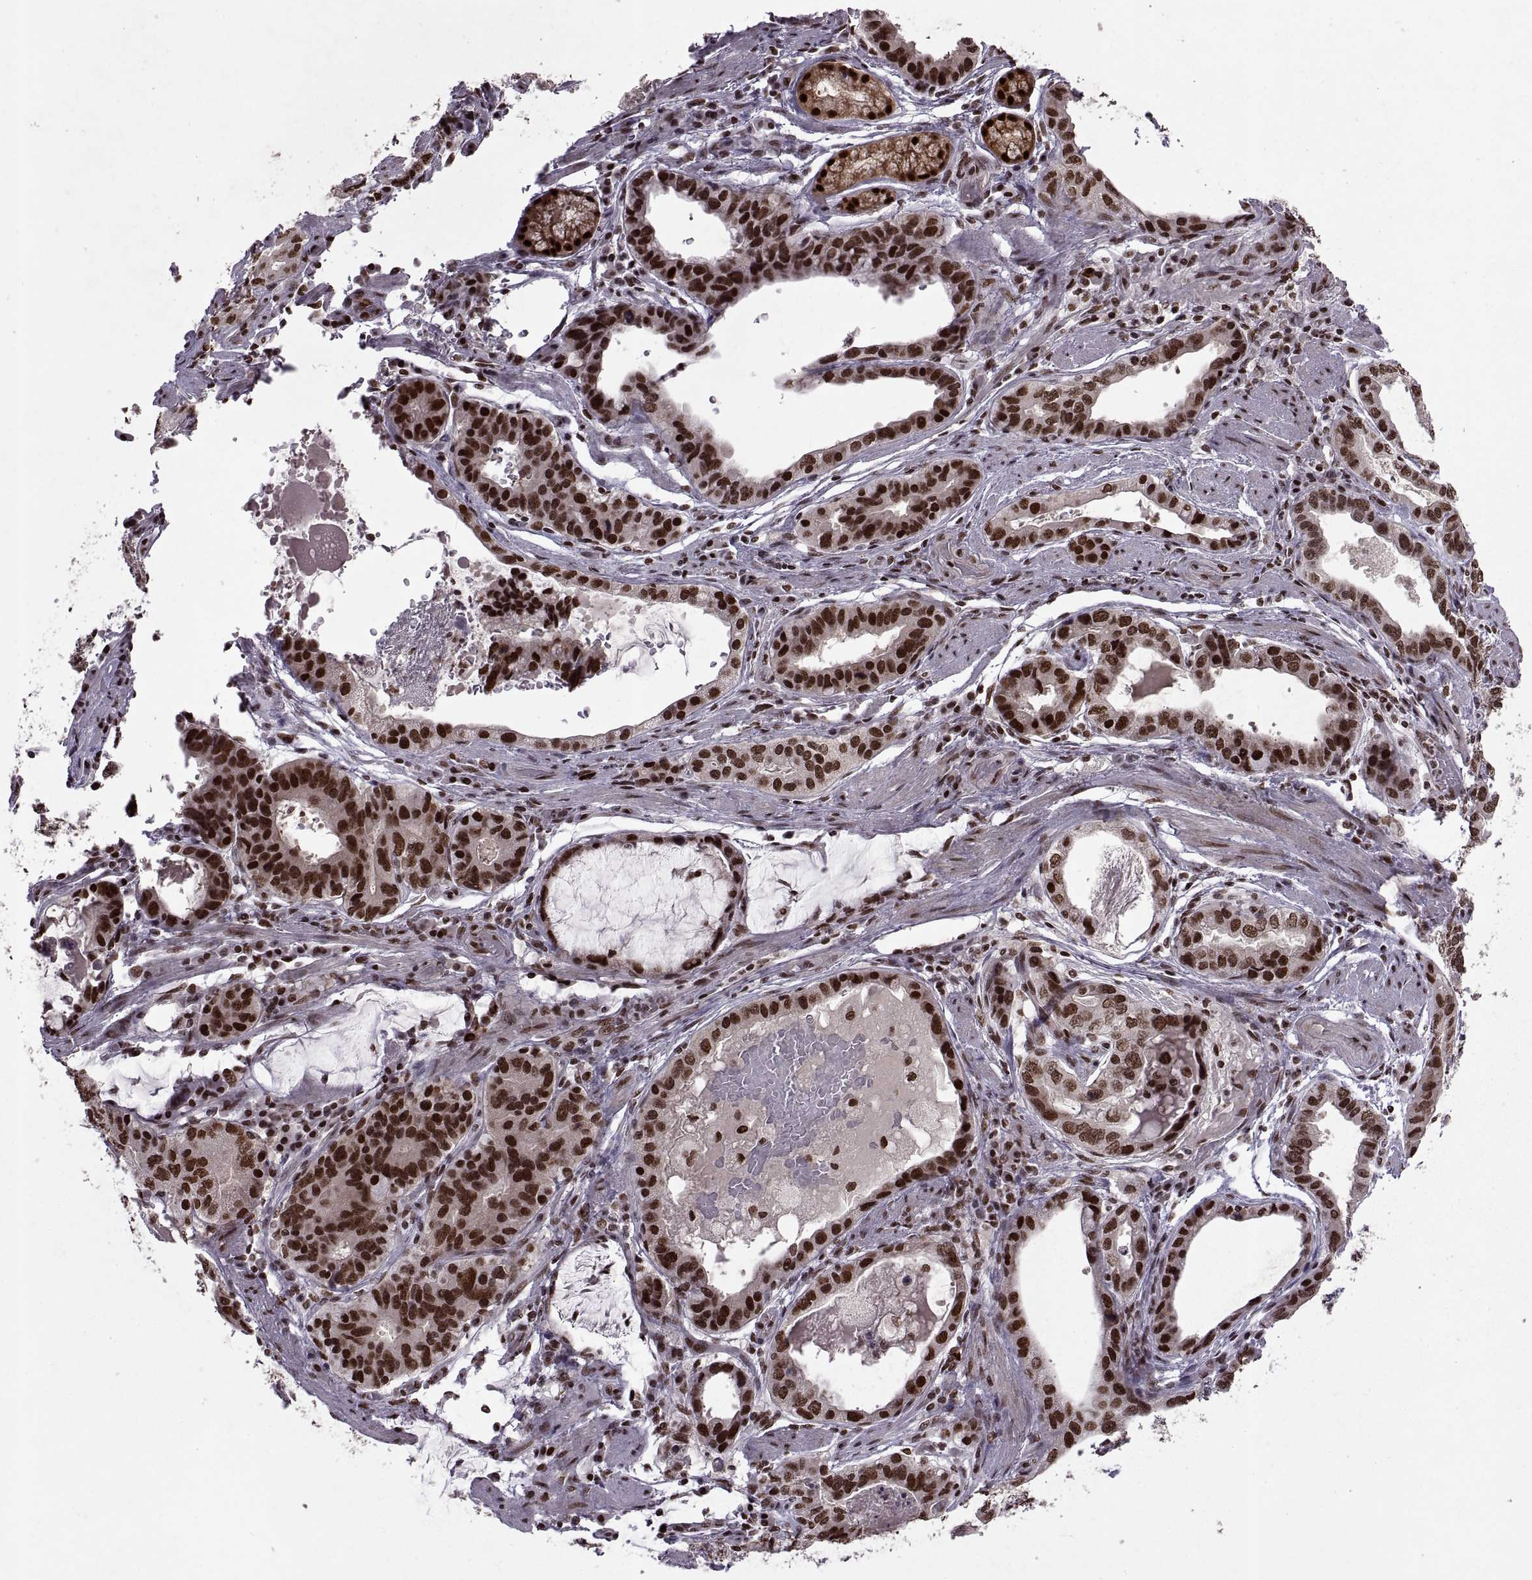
{"staining": {"intensity": "strong", "quantity": ">75%", "location": "nuclear"}, "tissue": "stomach cancer", "cell_type": "Tumor cells", "image_type": "cancer", "snomed": [{"axis": "morphology", "description": "Adenocarcinoma, NOS"}, {"axis": "topography", "description": "Stomach, lower"}], "caption": "DAB (3,3'-diaminobenzidine) immunohistochemical staining of human stomach cancer displays strong nuclear protein staining in about >75% of tumor cells. (DAB = brown stain, brightfield microscopy at high magnification).", "gene": "MT1E", "patient": {"sex": "female", "age": 76}}